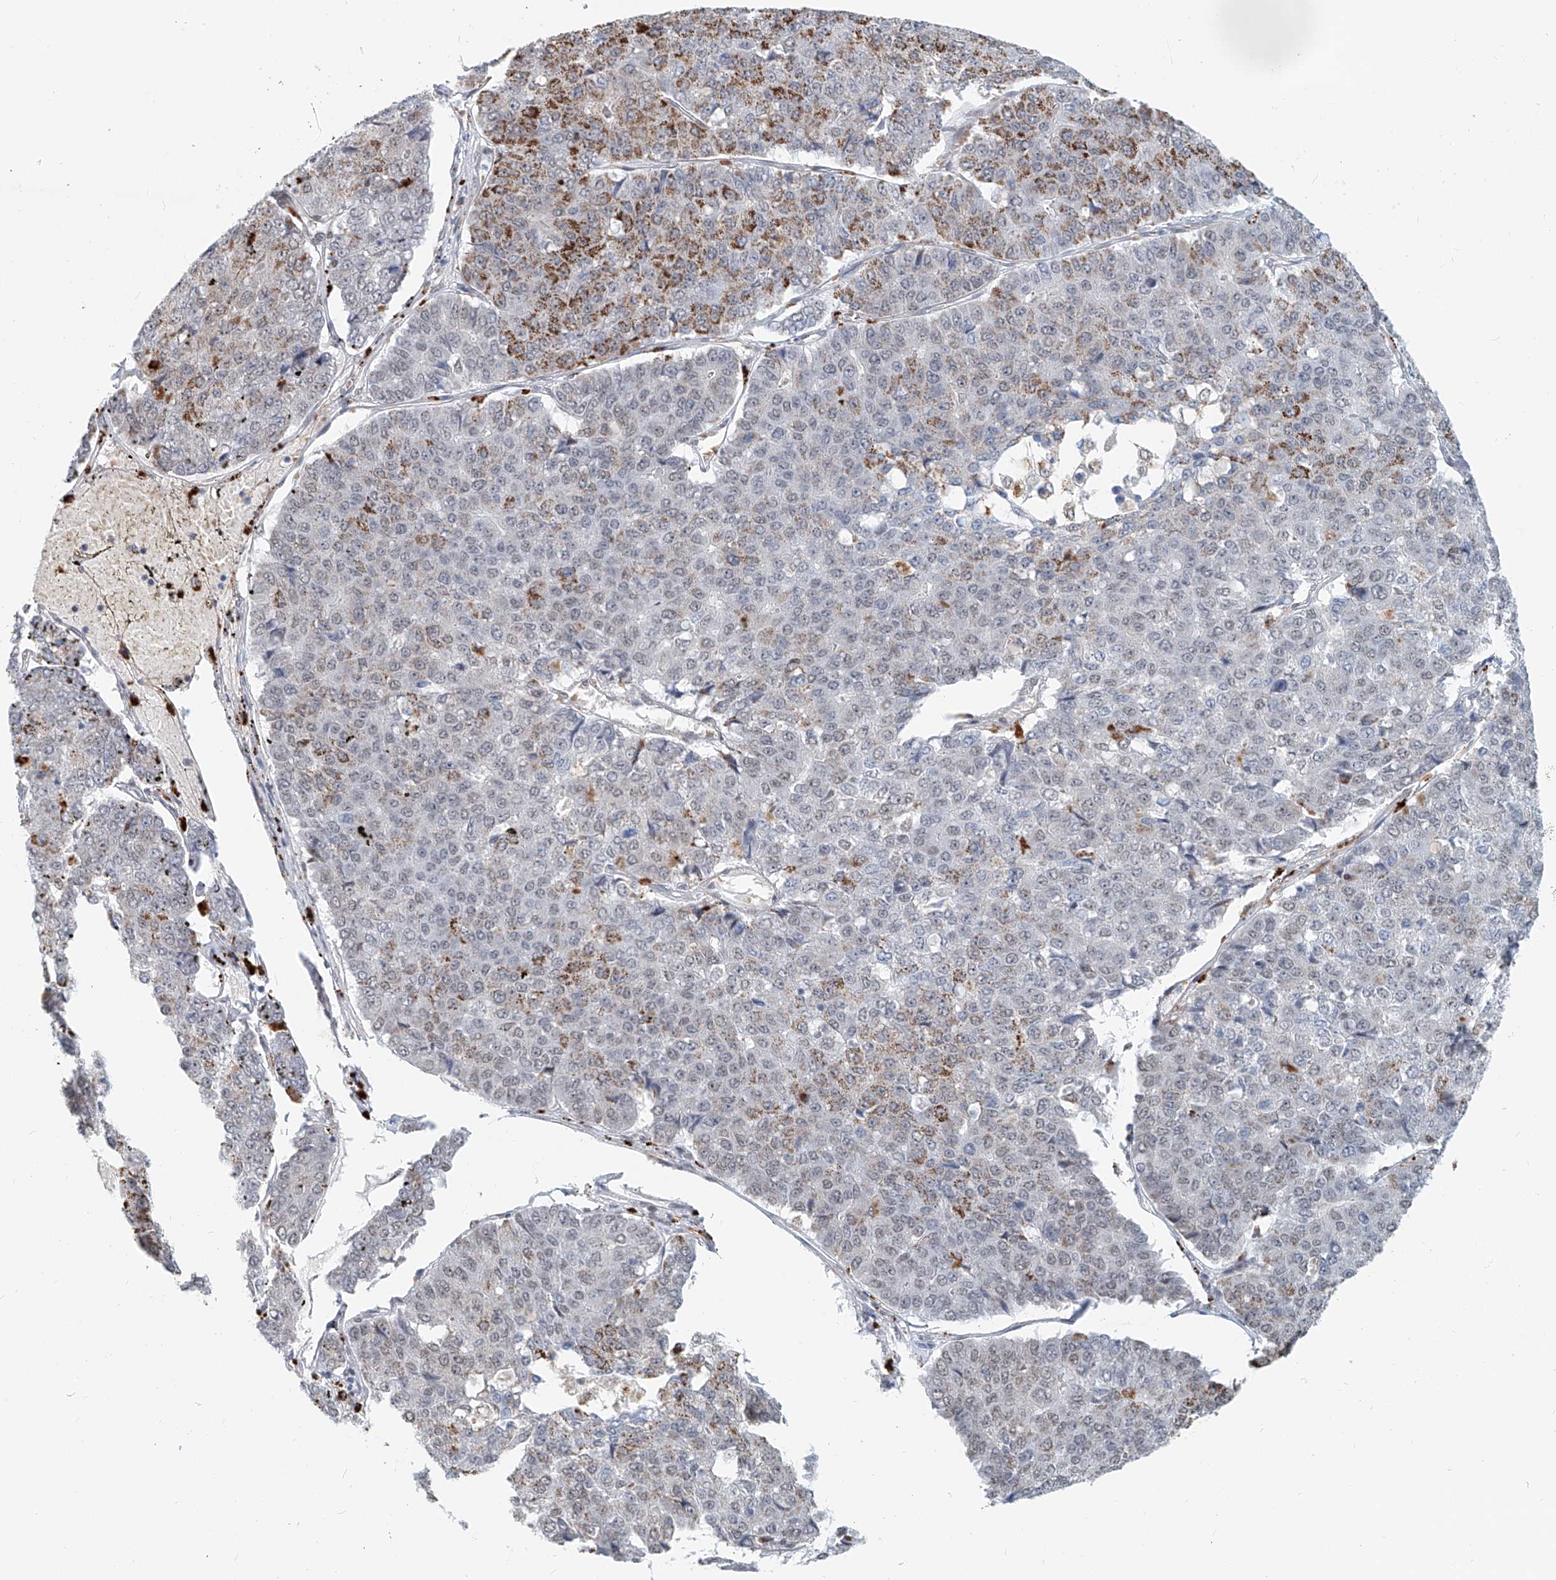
{"staining": {"intensity": "moderate", "quantity": "<25%", "location": "cytoplasmic/membranous"}, "tissue": "pancreatic cancer", "cell_type": "Tumor cells", "image_type": "cancer", "snomed": [{"axis": "morphology", "description": "Adenocarcinoma, NOS"}, {"axis": "topography", "description": "Pancreas"}], "caption": "DAB (3,3'-diaminobenzidine) immunohistochemical staining of pancreatic cancer demonstrates moderate cytoplasmic/membranous protein expression in about <25% of tumor cells.", "gene": "SASH1", "patient": {"sex": "male", "age": 50}}